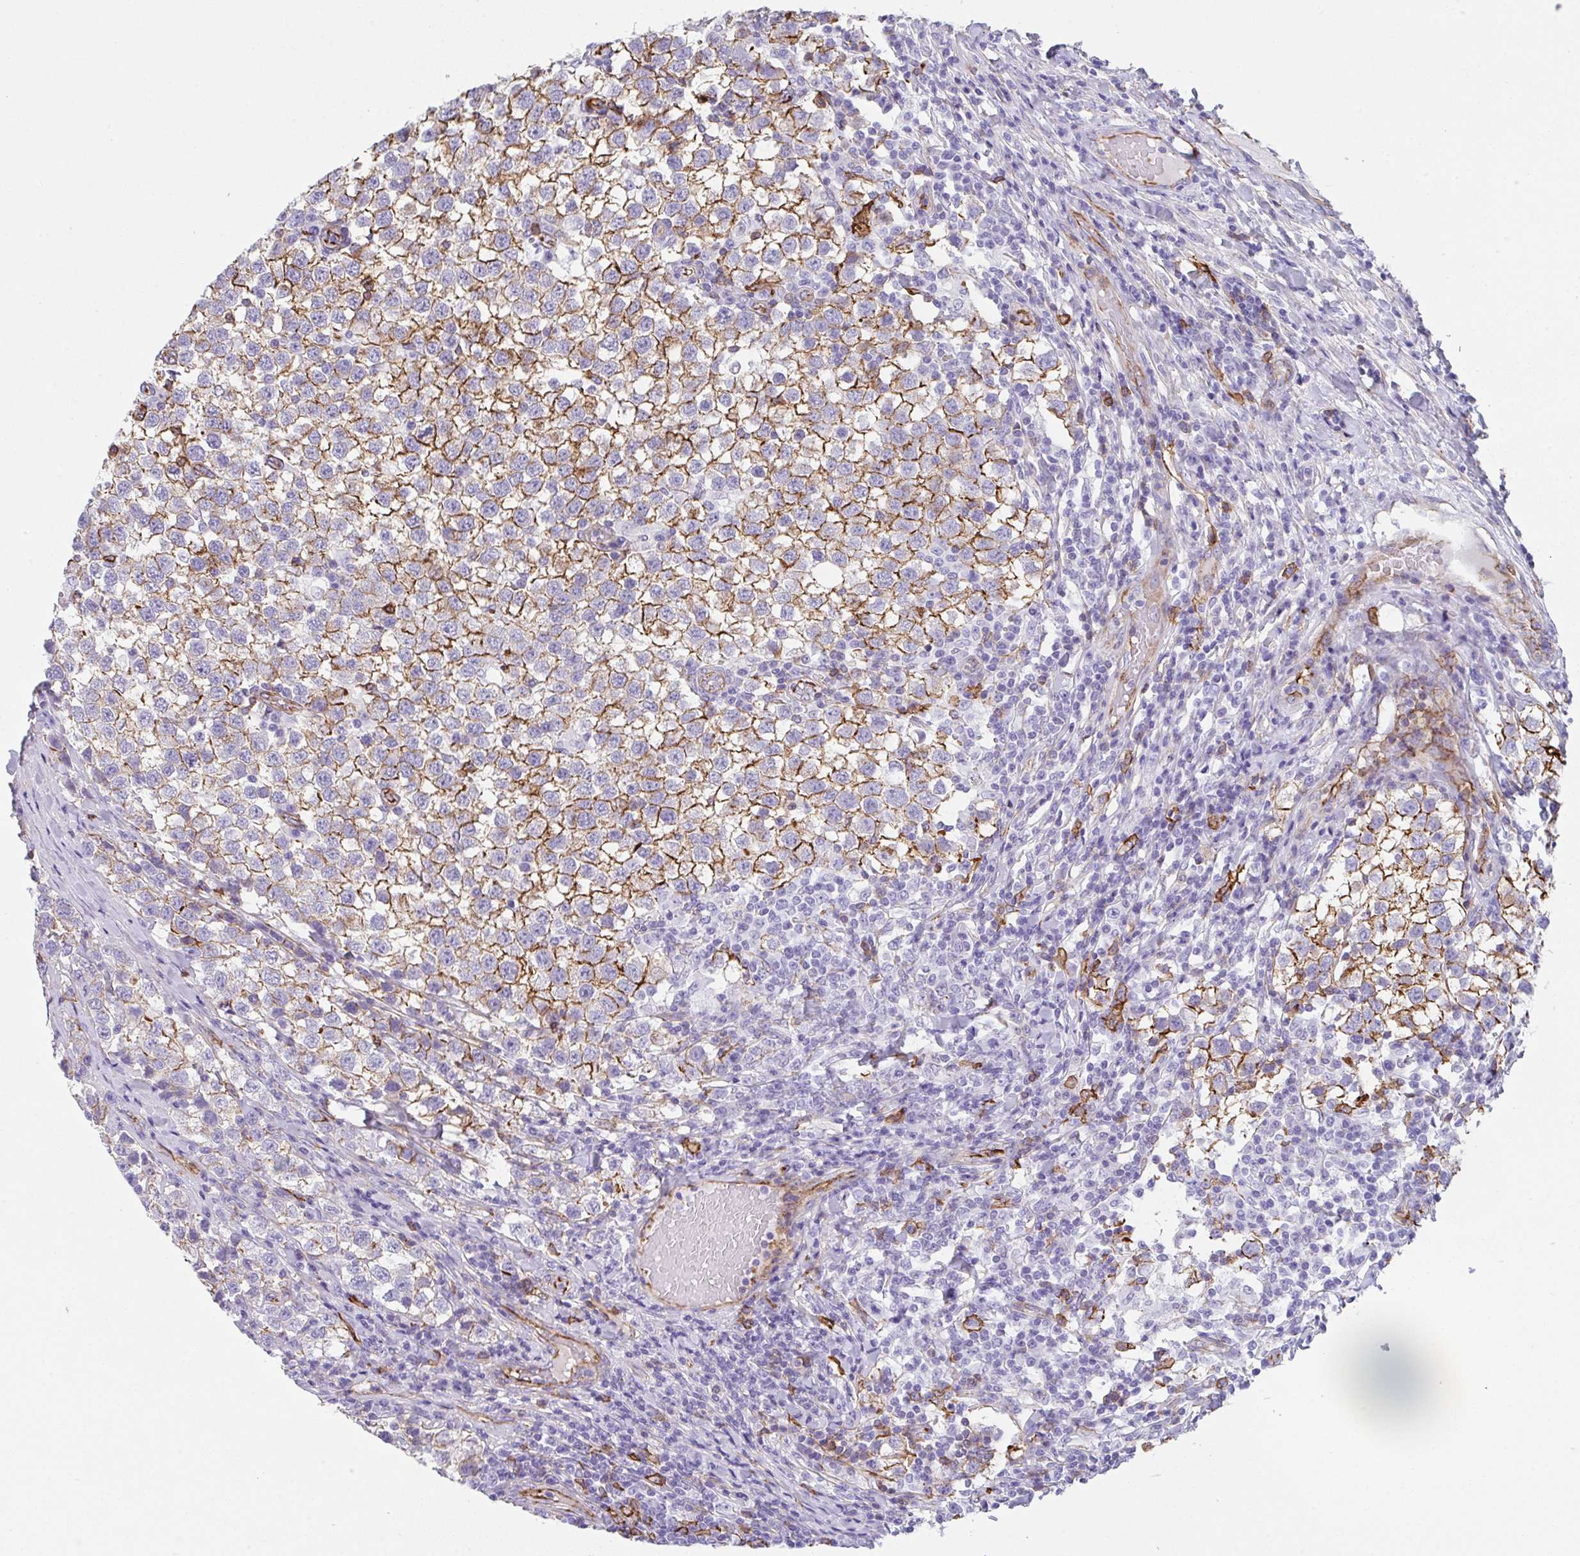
{"staining": {"intensity": "moderate", "quantity": "25%-75%", "location": "cytoplasmic/membranous"}, "tissue": "testis cancer", "cell_type": "Tumor cells", "image_type": "cancer", "snomed": [{"axis": "morphology", "description": "Seminoma, NOS"}, {"axis": "topography", "description": "Testis"}], "caption": "IHC of human testis cancer exhibits medium levels of moderate cytoplasmic/membranous expression in approximately 25%-75% of tumor cells.", "gene": "DBN1", "patient": {"sex": "male", "age": 34}}